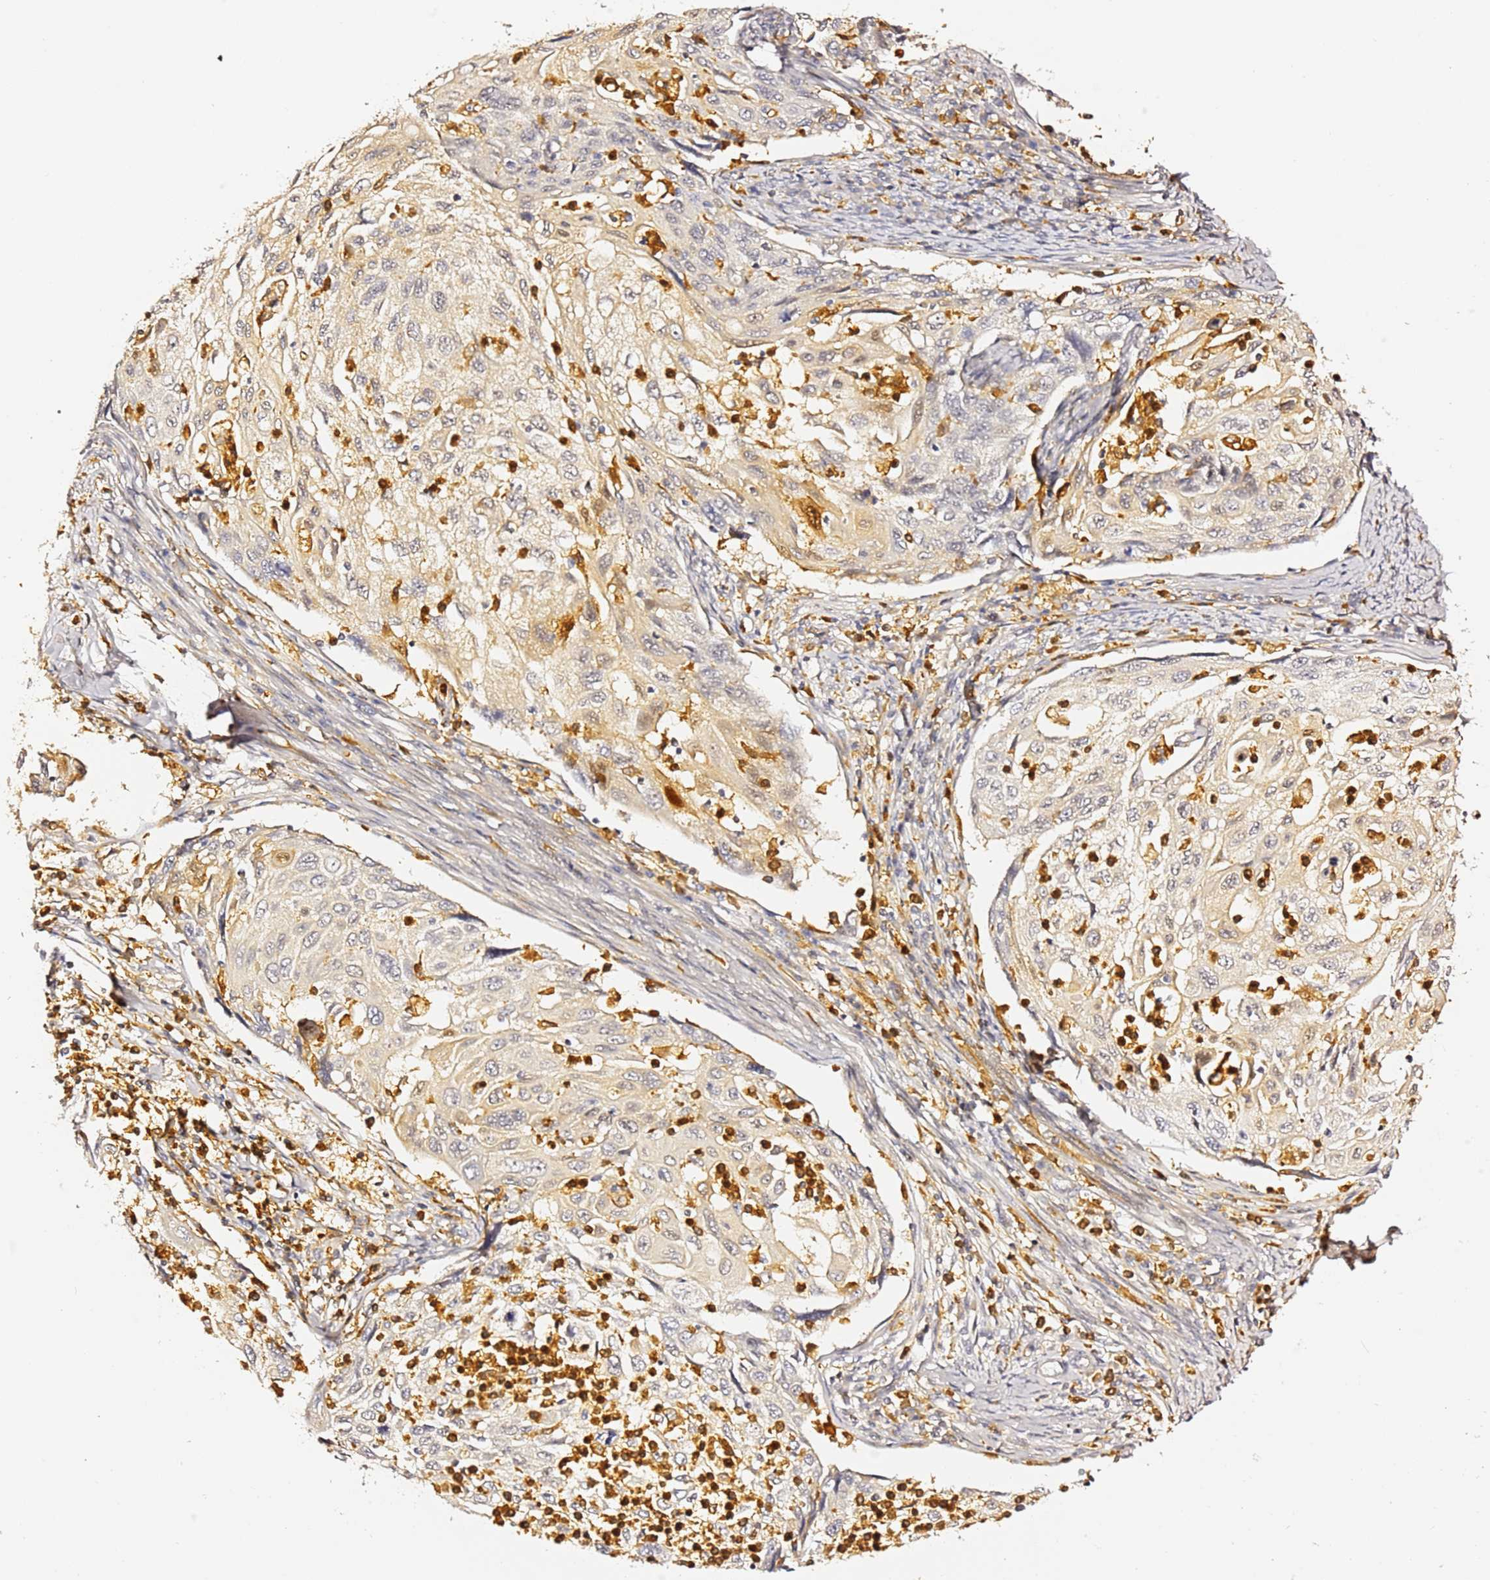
{"staining": {"intensity": "weak", "quantity": "<25%", "location": "cytoplasmic/membranous"}, "tissue": "cervical cancer", "cell_type": "Tumor cells", "image_type": "cancer", "snomed": [{"axis": "morphology", "description": "Squamous cell carcinoma, NOS"}, {"axis": "topography", "description": "Cervix"}], "caption": "Immunohistochemistry (IHC) histopathology image of neoplastic tissue: human cervical squamous cell carcinoma stained with DAB (3,3'-diaminobenzidine) demonstrates no significant protein staining in tumor cells. (Brightfield microscopy of DAB (3,3'-diaminobenzidine) immunohistochemistry (IHC) at high magnification).", "gene": "IL4I1", "patient": {"sex": "female", "age": 70}}